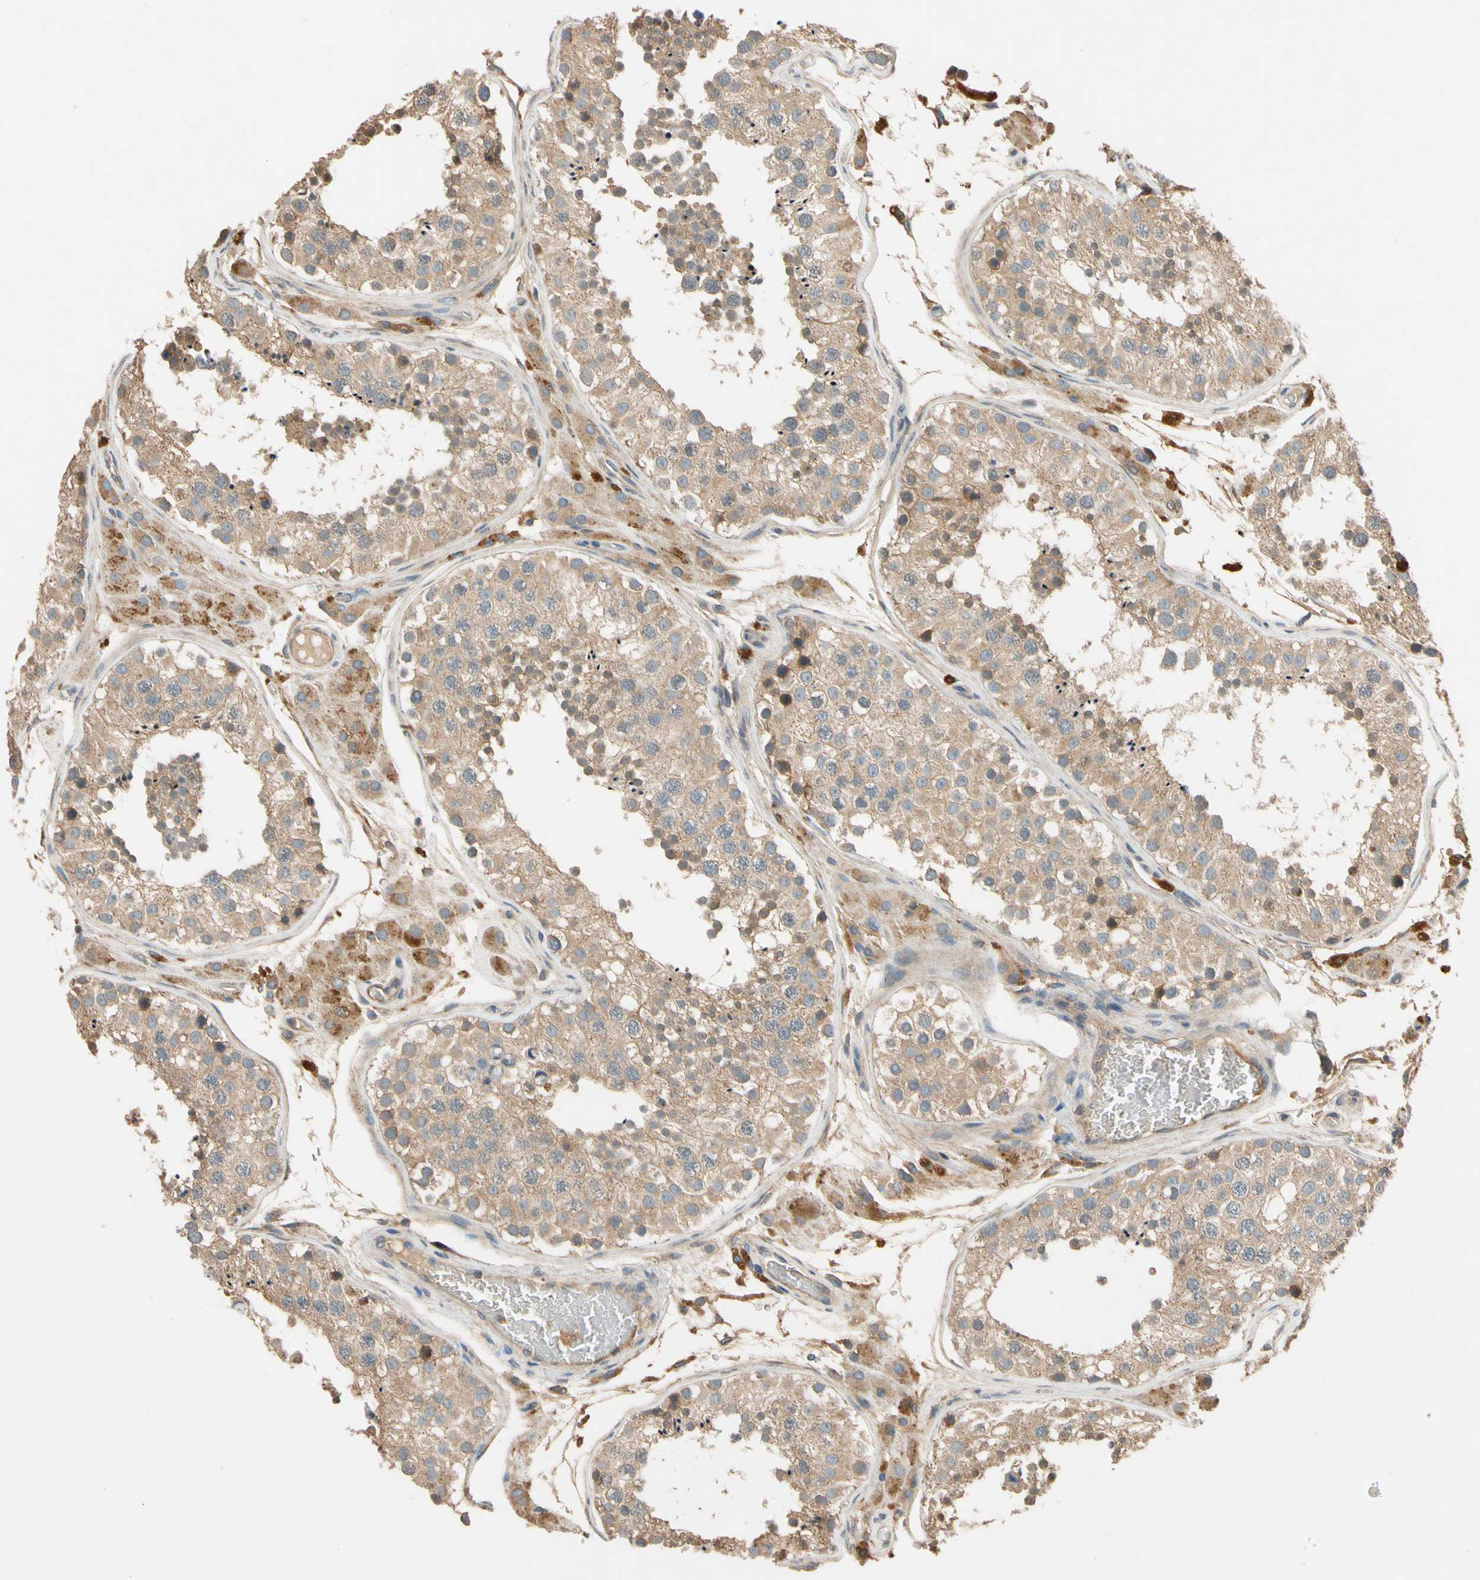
{"staining": {"intensity": "moderate", "quantity": ">75%", "location": "cytoplasmic/membranous"}, "tissue": "testis", "cell_type": "Cells in seminiferous ducts", "image_type": "normal", "snomed": [{"axis": "morphology", "description": "Normal tissue, NOS"}, {"axis": "topography", "description": "Testis"}, {"axis": "topography", "description": "Epididymis"}], "caption": "Immunohistochemical staining of benign testis reveals >75% levels of moderate cytoplasmic/membranous protein expression in about >75% of cells in seminiferous ducts. (Brightfield microscopy of DAB IHC at high magnification).", "gene": "USP12", "patient": {"sex": "male", "age": 26}}